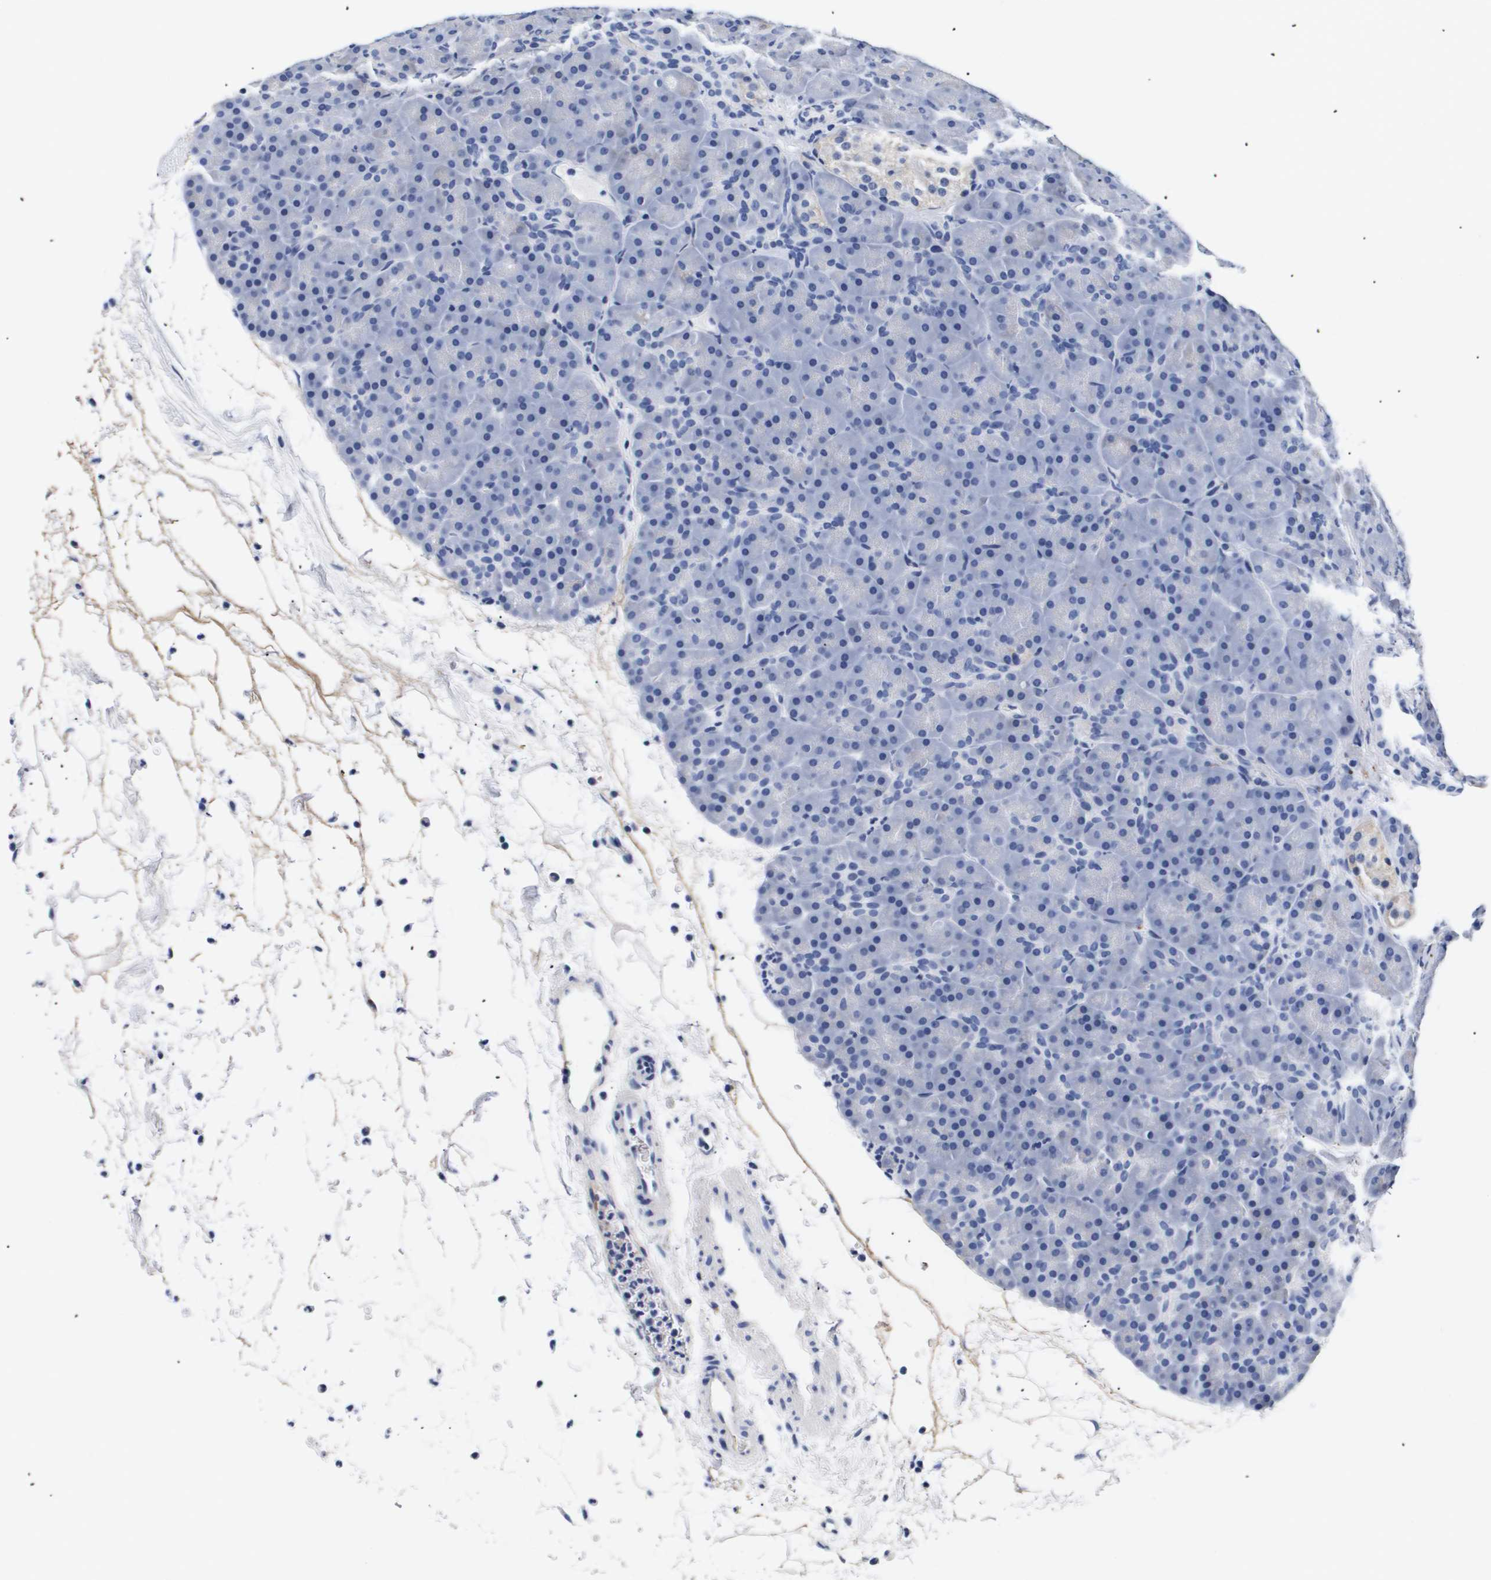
{"staining": {"intensity": "negative", "quantity": "none", "location": "none"}, "tissue": "pancreas", "cell_type": "Exocrine glandular cells", "image_type": "normal", "snomed": [{"axis": "morphology", "description": "Normal tissue, NOS"}, {"axis": "topography", "description": "Pancreas"}], "caption": "Human pancreas stained for a protein using IHC reveals no expression in exocrine glandular cells.", "gene": "ATP6V0A4", "patient": {"sex": "male", "age": 66}}